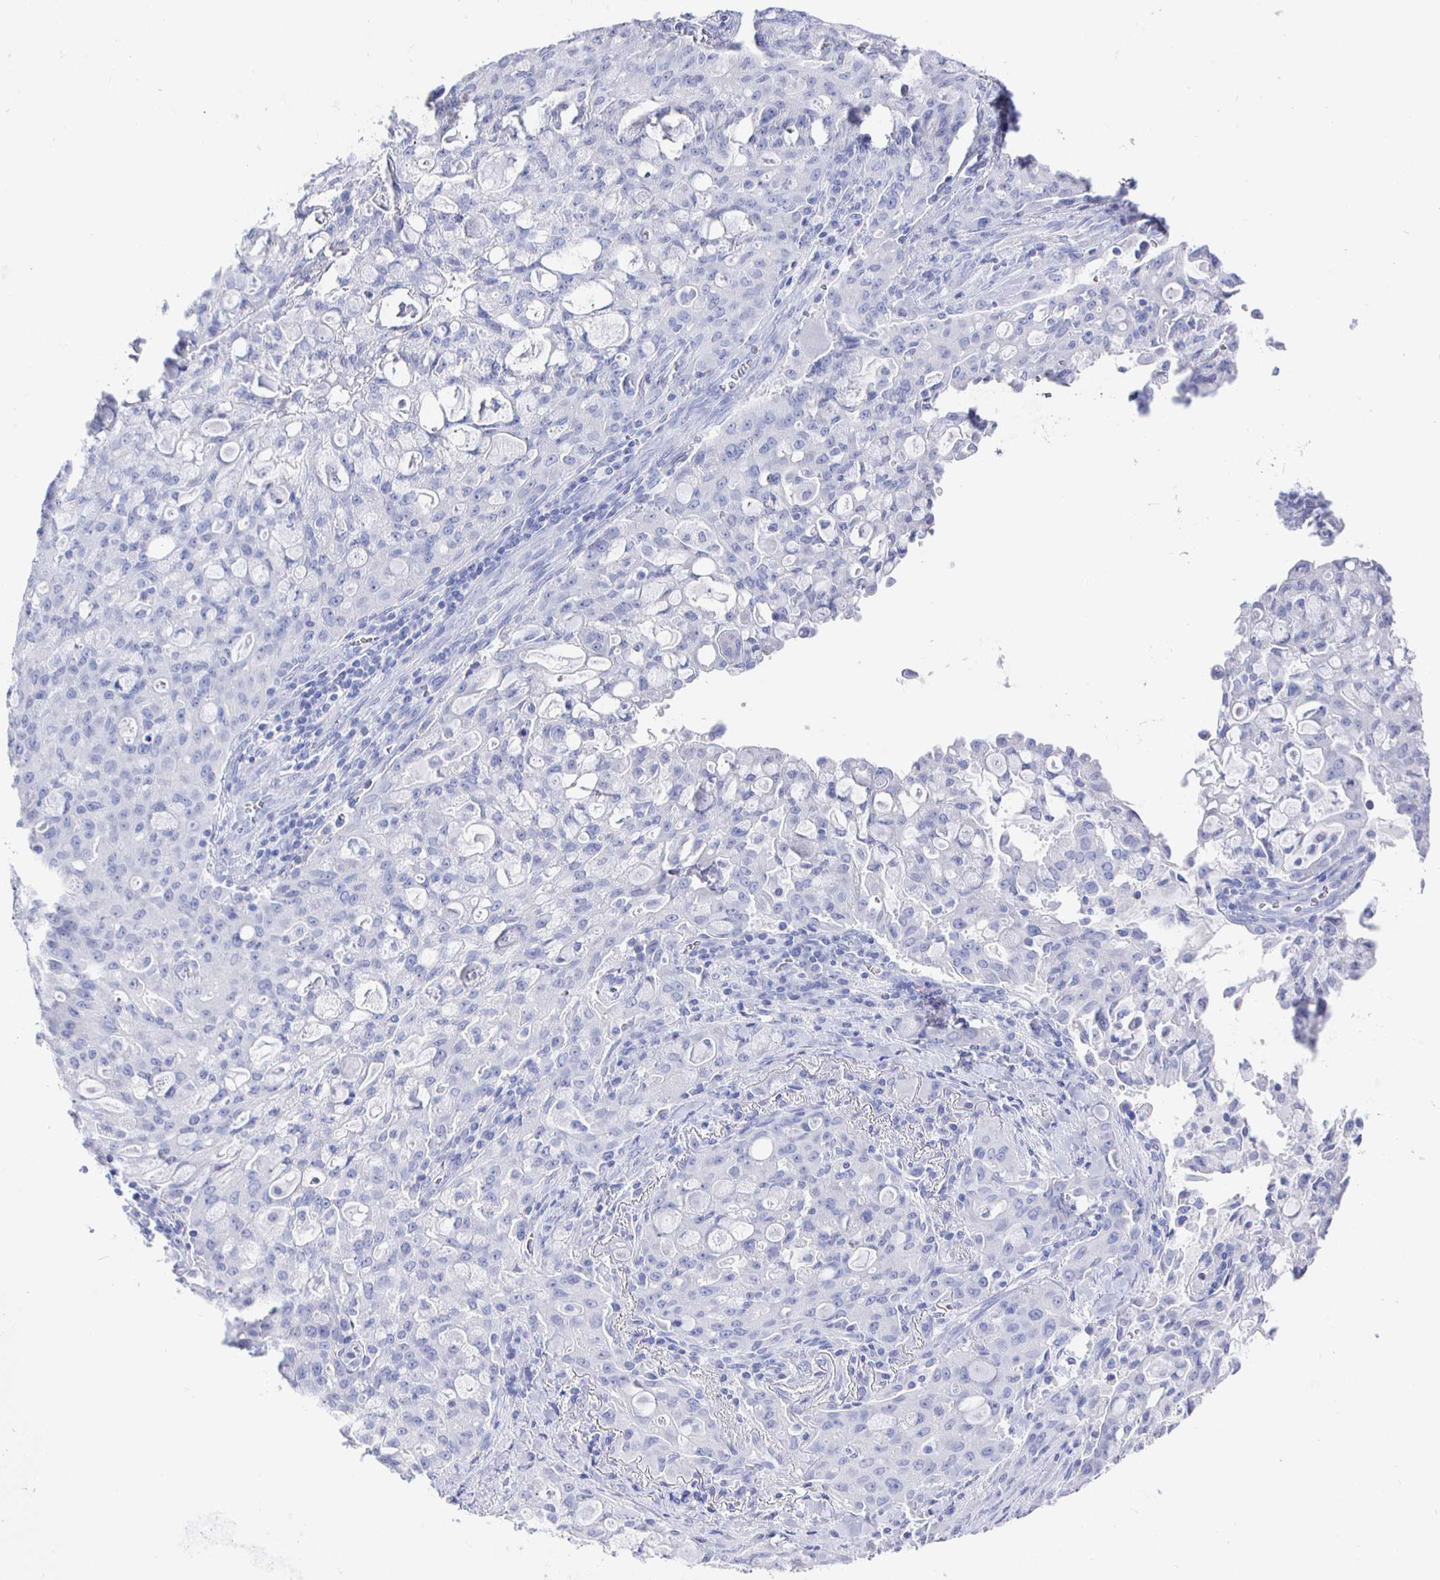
{"staining": {"intensity": "negative", "quantity": "none", "location": "none"}, "tissue": "lung cancer", "cell_type": "Tumor cells", "image_type": "cancer", "snomed": [{"axis": "morphology", "description": "Adenocarcinoma, NOS"}, {"axis": "topography", "description": "Lung"}], "caption": "Micrograph shows no significant protein positivity in tumor cells of lung cancer. The staining is performed using DAB (3,3'-diaminobenzidine) brown chromogen with nuclei counter-stained in using hematoxylin.", "gene": "CLCA1", "patient": {"sex": "female", "age": 44}}